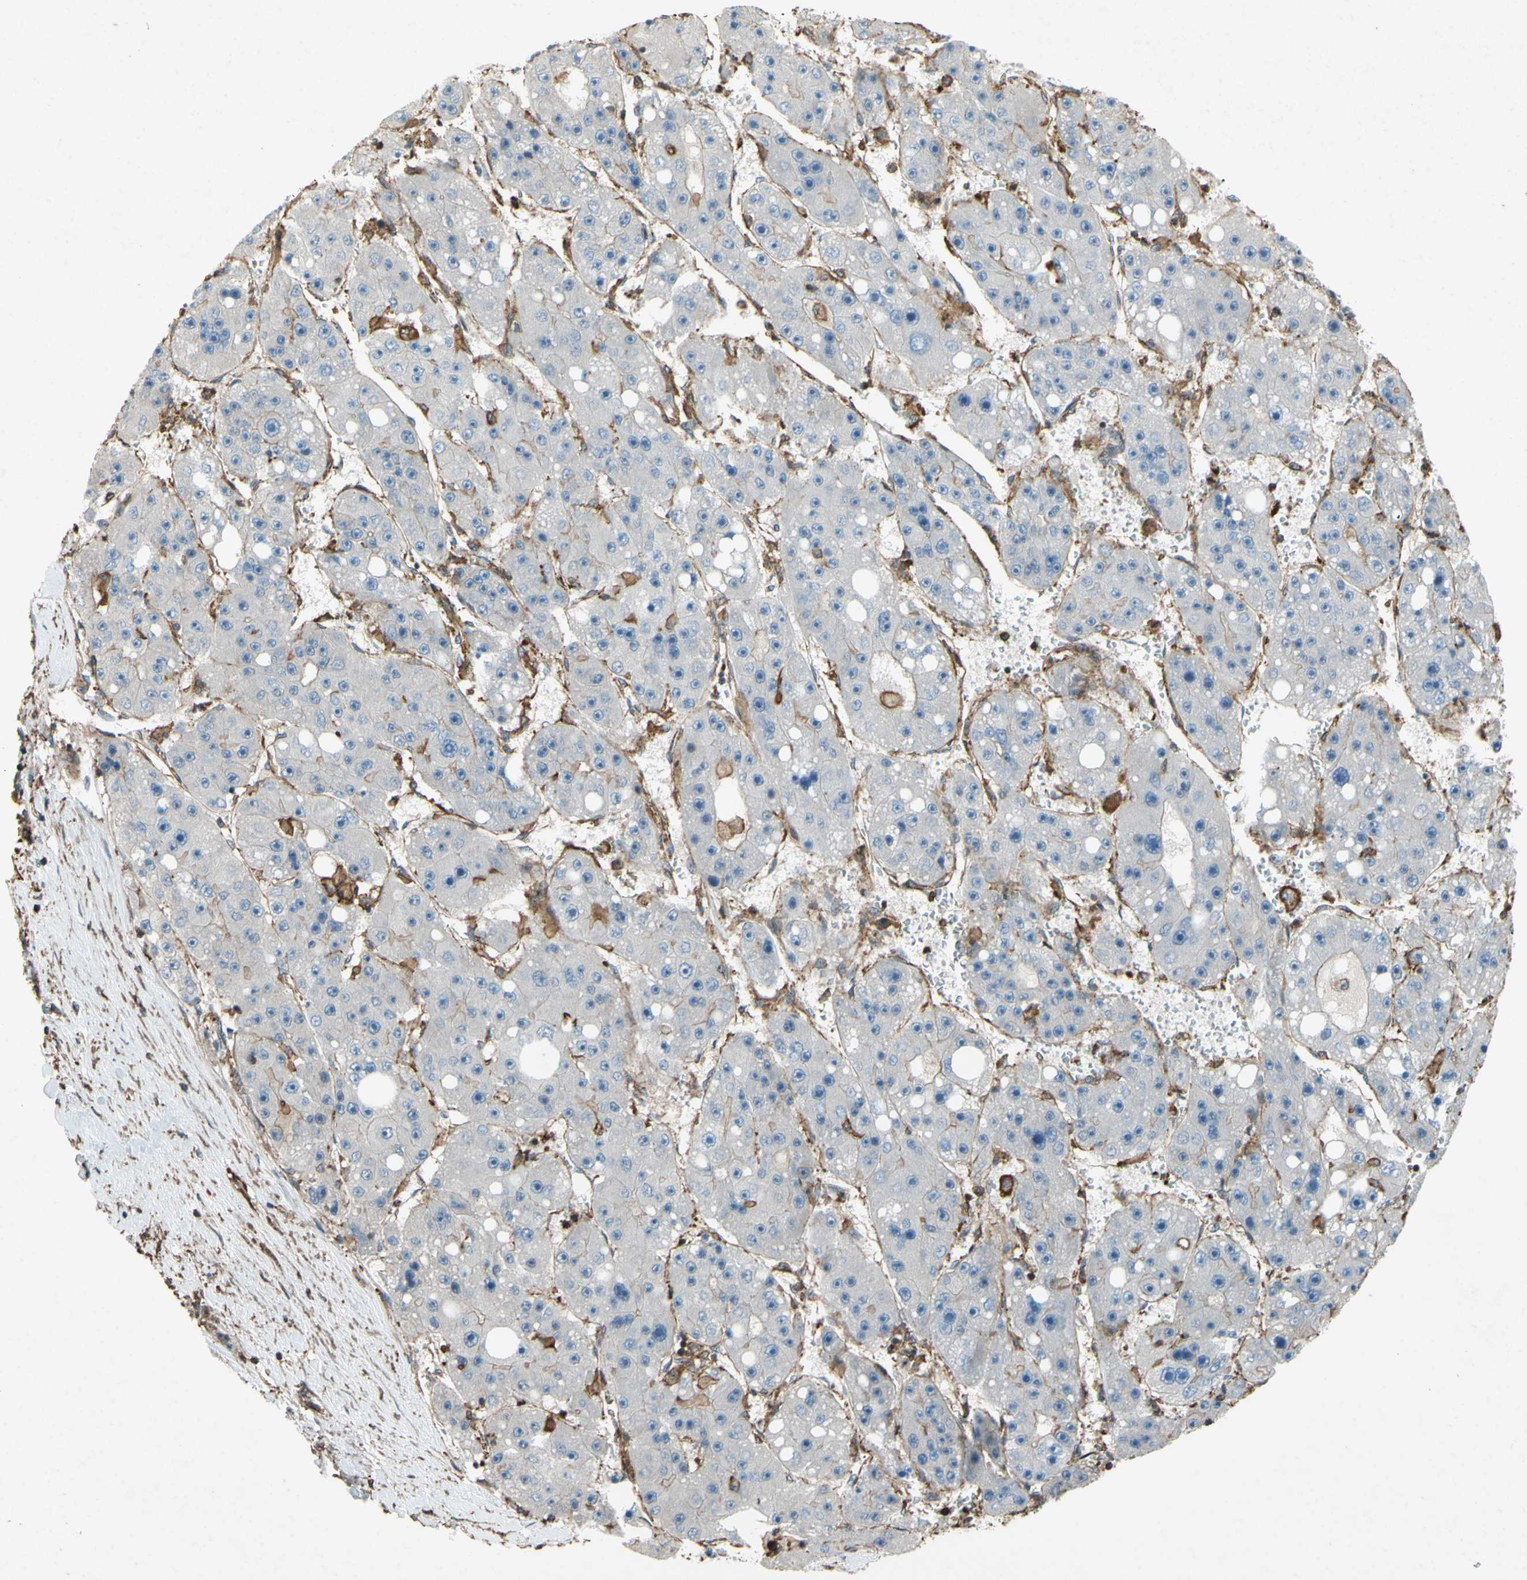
{"staining": {"intensity": "negative", "quantity": "none", "location": "none"}, "tissue": "liver cancer", "cell_type": "Tumor cells", "image_type": "cancer", "snomed": [{"axis": "morphology", "description": "Carcinoma, Hepatocellular, NOS"}, {"axis": "topography", "description": "Liver"}], "caption": "Liver cancer stained for a protein using immunohistochemistry (IHC) displays no staining tumor cells.", "gene": "ADD3", "patient": {"sex": "female", "age": 61}}